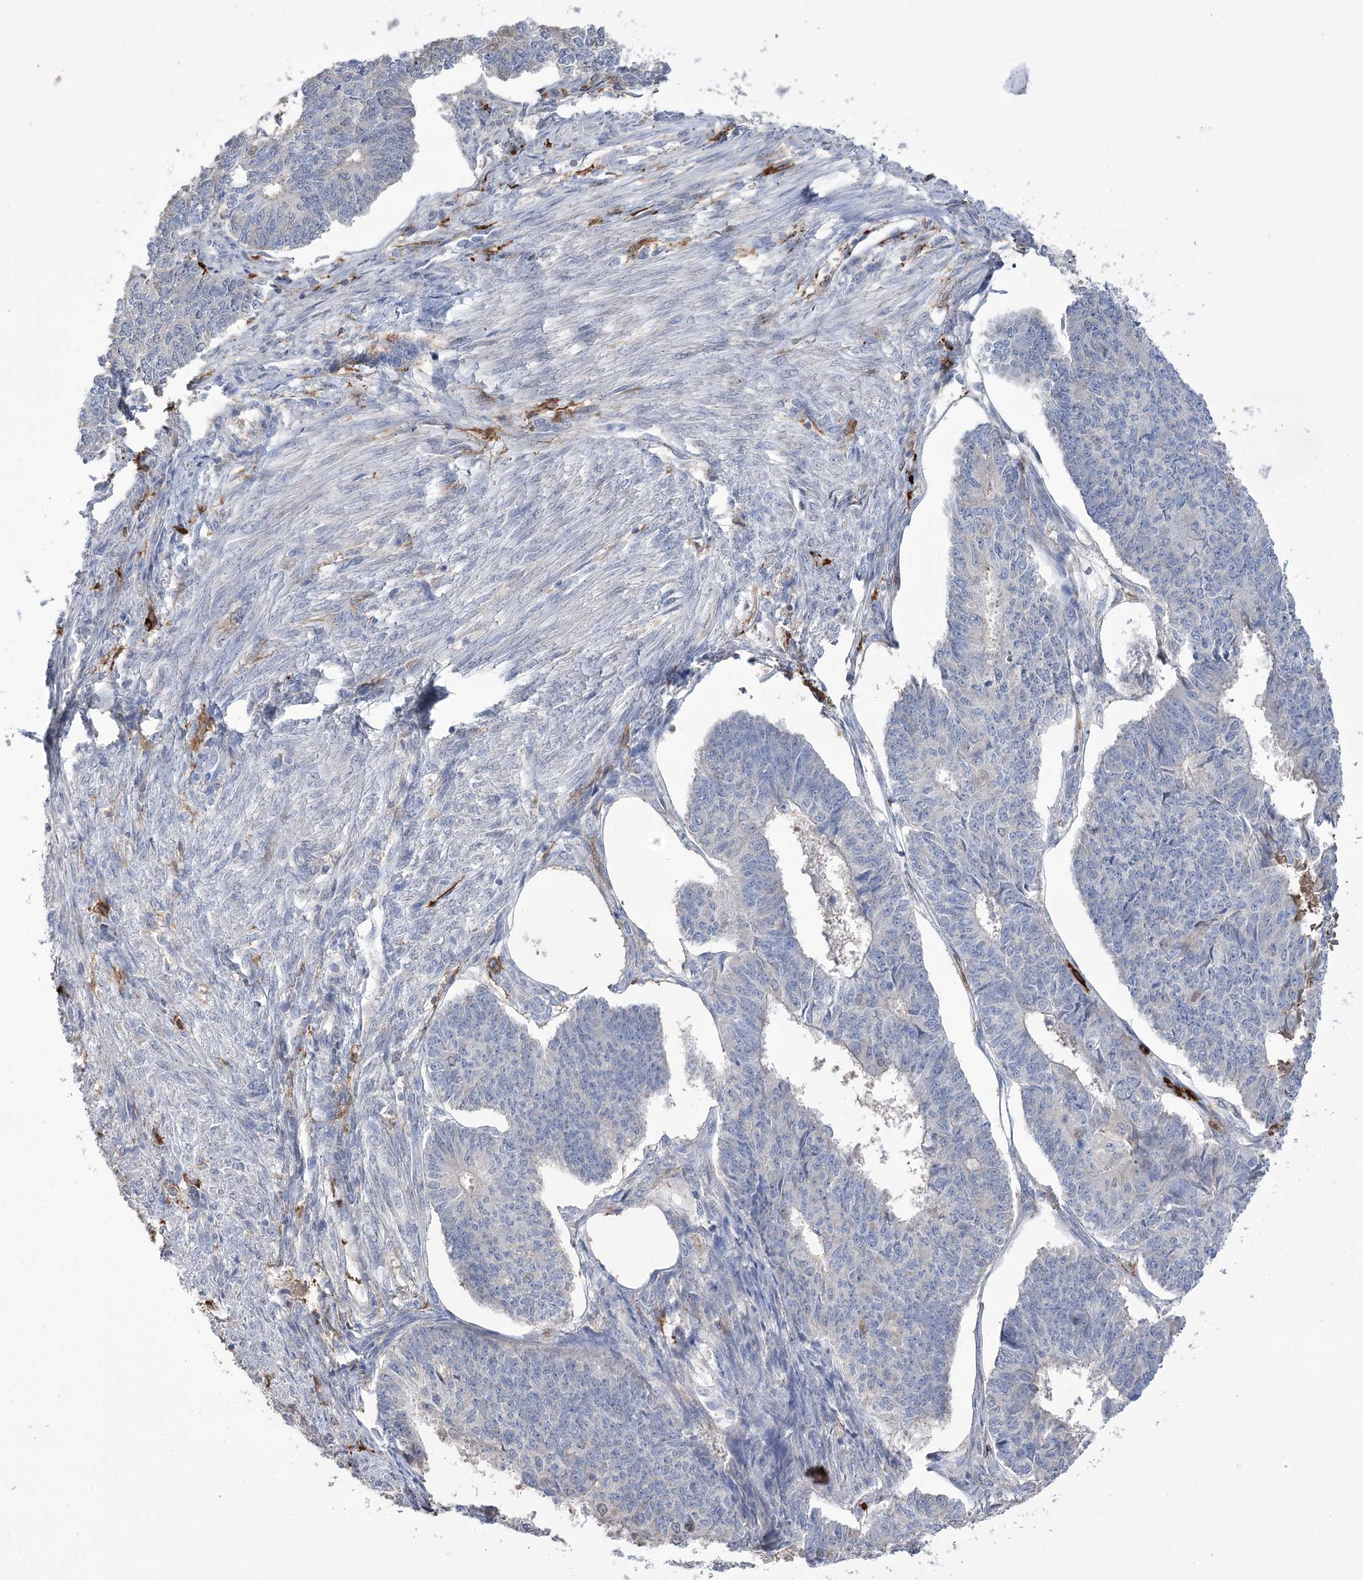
{"staining": {"intensity": "negative", "quantity": "none", "location": "none"}, "tissue": "endometrial cancer", "cell_type": "Tumor cells", "image_type": "cancer", "snomed": [{"axis": "morphology", "description": "Adenocarcinoma, NOS"}, {"axis": "topography", "description": "Endometrium"}], "caption": "There is no significant positivity in tumor cells of endometrial cancer.", "gene": "ZNF622", "patient": {"sex": "female", "age": 32}}